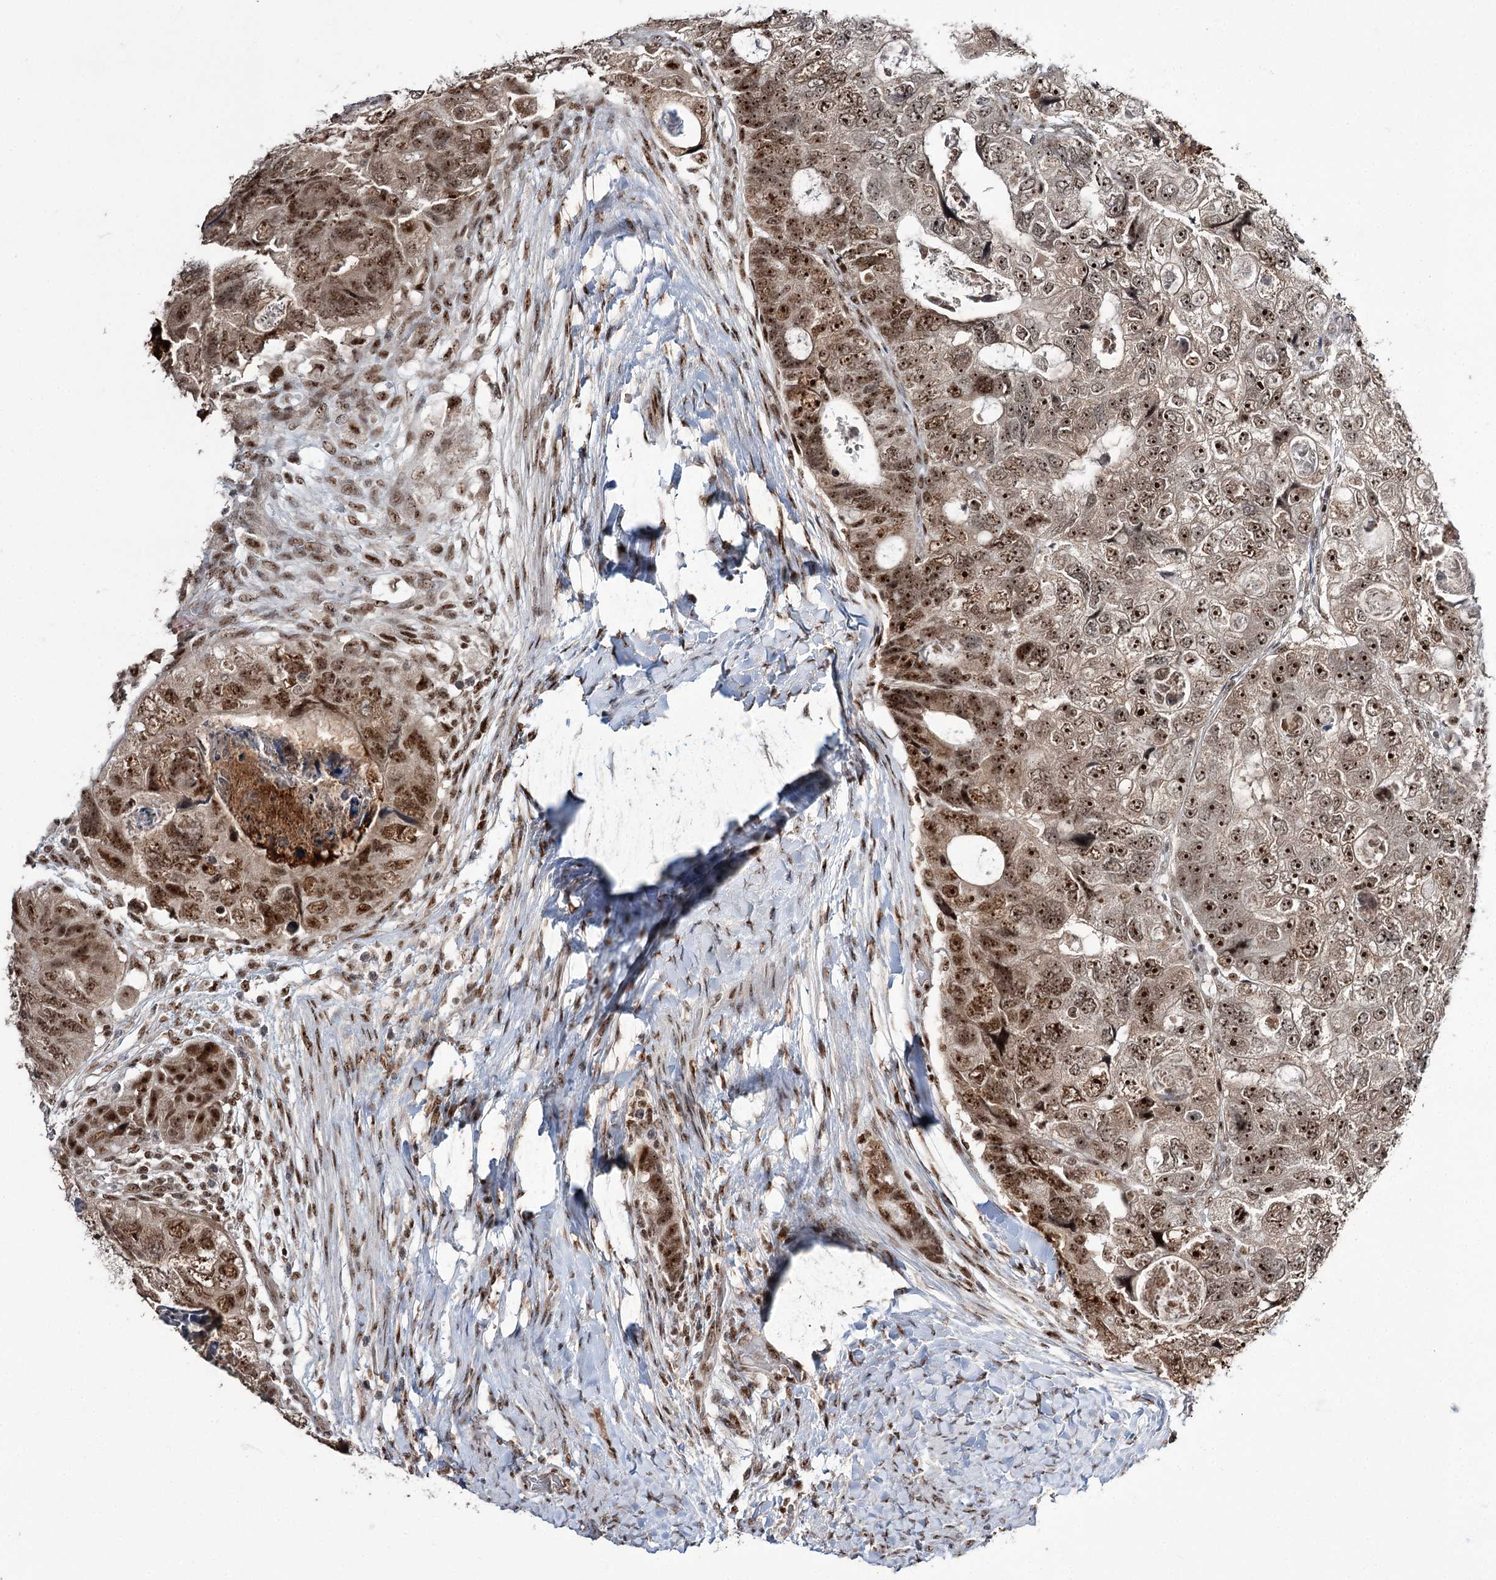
{"staining": {"intensity": "moderate", "quantity": ">75%", "location": "nuclear"}, "tissue": "colorectal cancer", "cell_type": "Tumor cells", "image_type": "cancer", "snomed": [{"axis": "morphology", "description": "Adenocarcinoma, NOS"}, {"axis": "topography", "description": "Rectum"}], "caption": "A high-resolution micrograph shows IHC staining of adenocarcinoma (colorectal), which shows moderate nuclear positivity in about >75% of tumor cells. (Stains: DAB (3,3'-diaminobenzidine) in brown, nuclei in blue, Microscopy: brightfield microscopy at high magnification).", "gene": "ERCC3", "patient": {"sex": "male", "age": 59}}